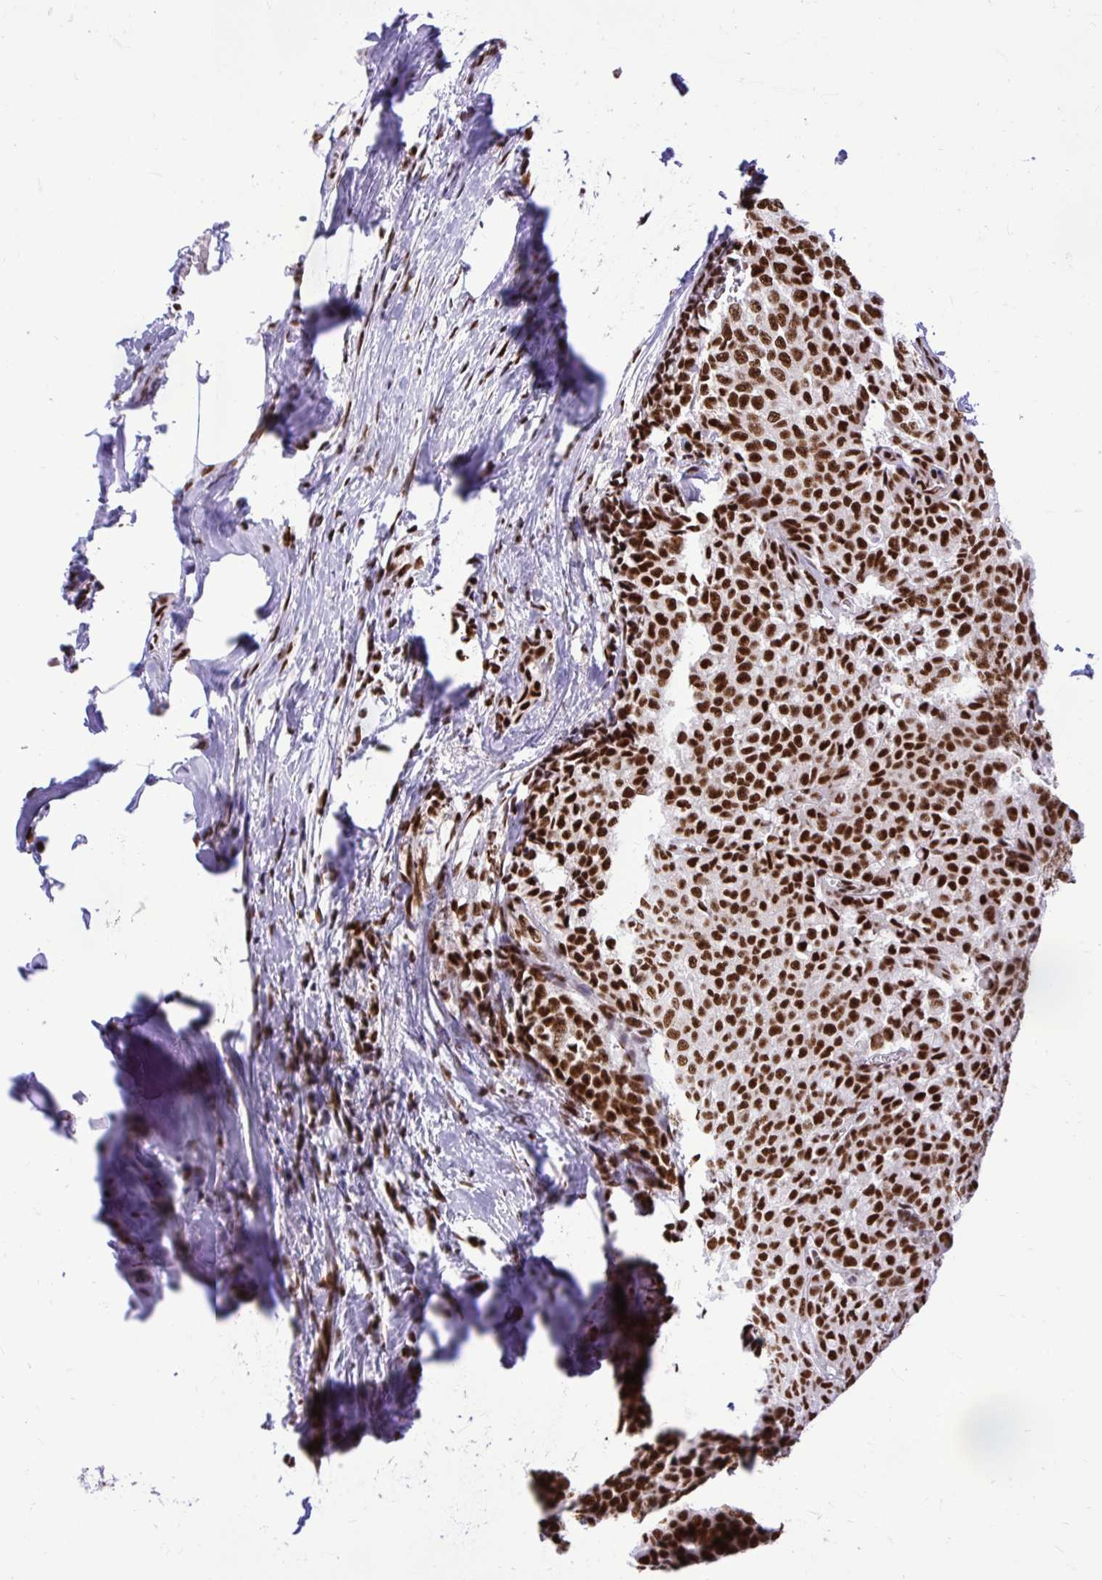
{"staining": {"intensity": "strong", "quantity": ">75%", "location": "nuclear"}, "tissue": "breast cancer", "cell_type": "Tumor cells", "image_type": "cancer", "snomed": [{"axis": "morphology", "description": "Duct carcinoma"}, {"axis": "topography", "description": "Breast"}], "caption": "Immunohistochemical staining of infiltrating ductal carcinoma (breast) displays high levels of strong nuclear expression in about >75% of tumor cells.", "gene": "PRPF19", "patient": {"sex": "female", "age": 91}}